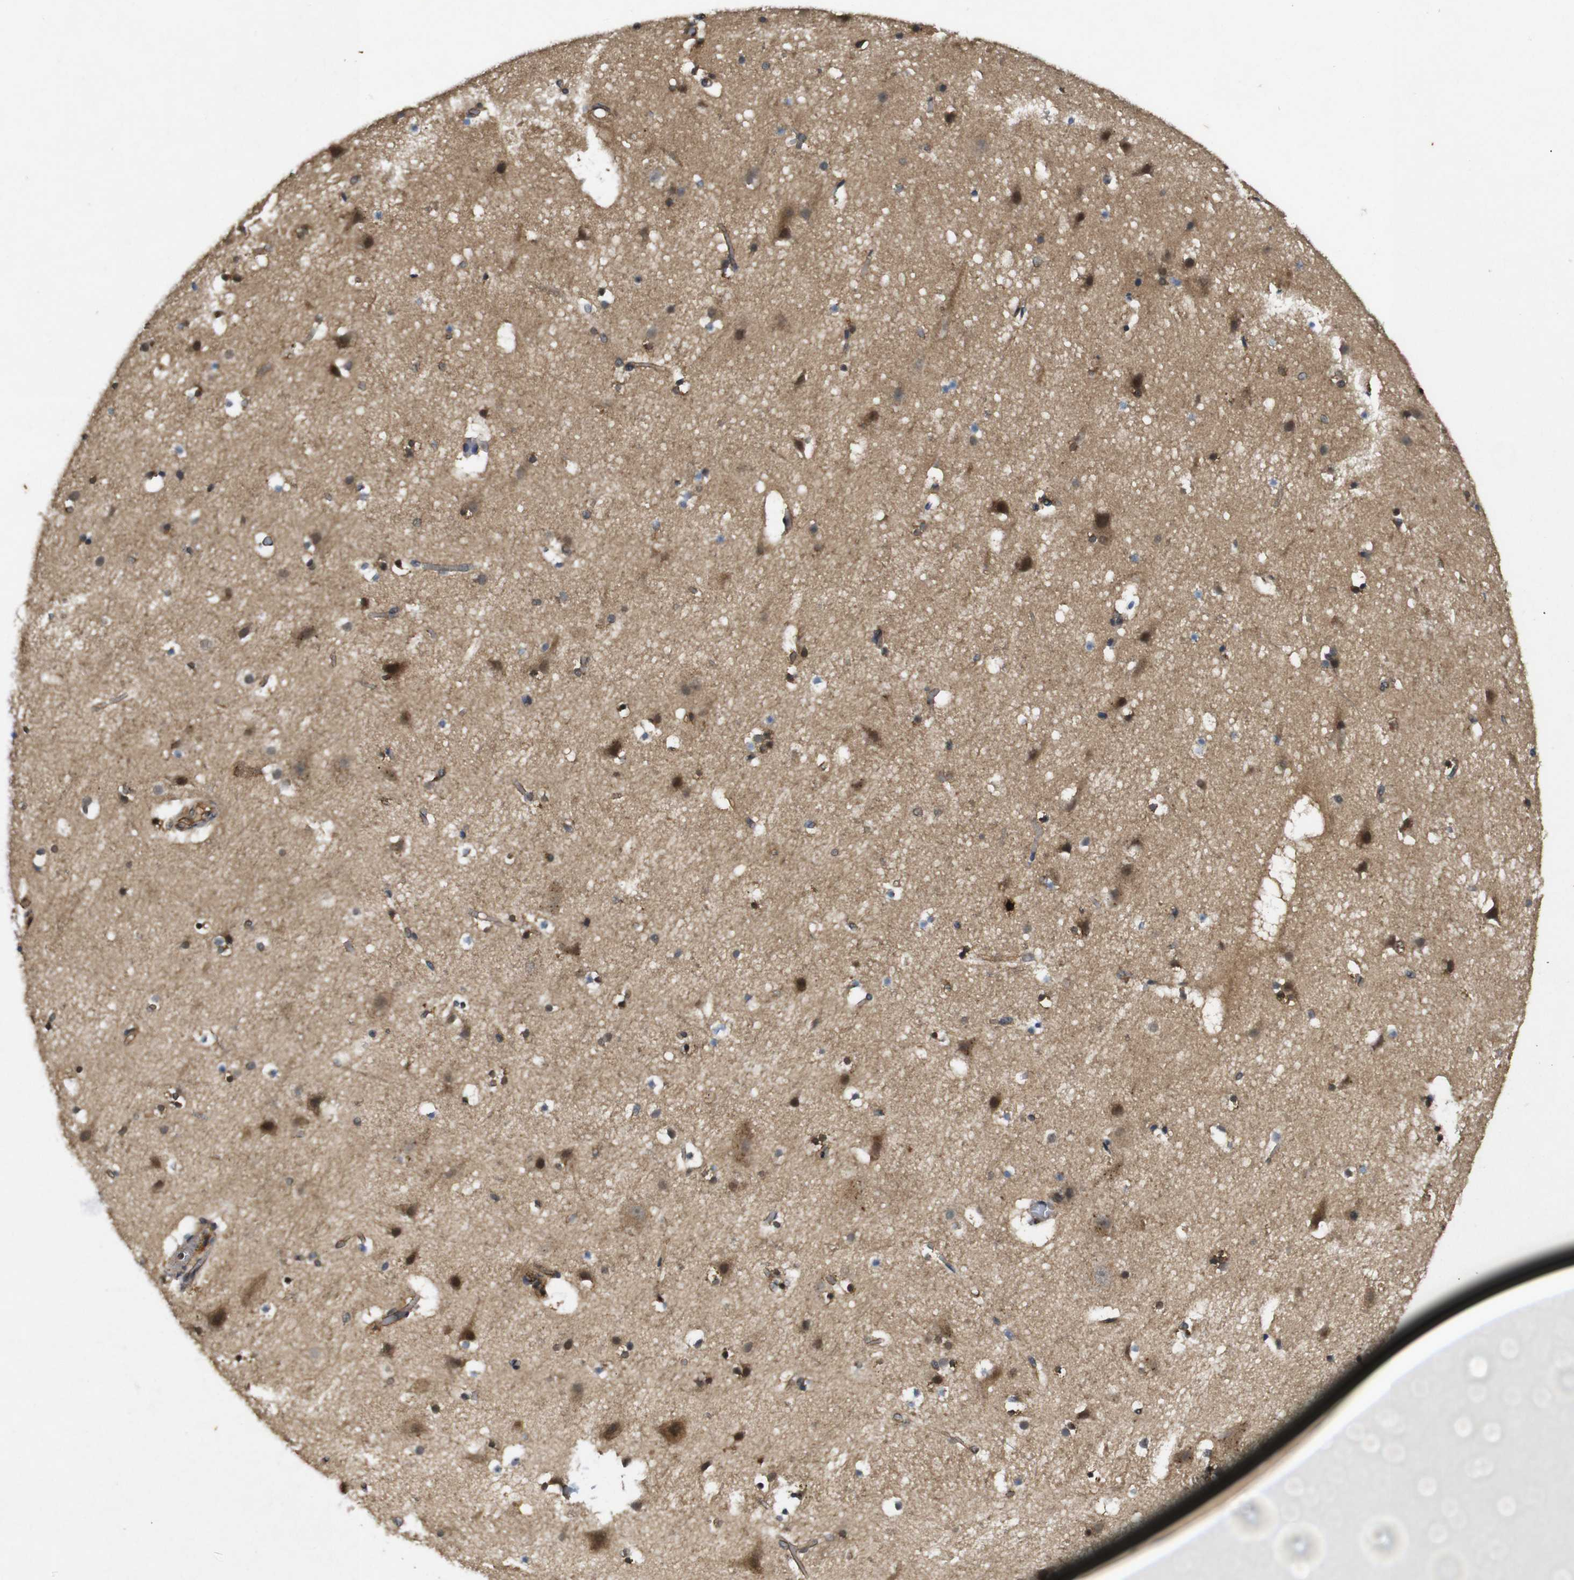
{"staining": {"intensity": "moderate", "quantity": "25%-75%", "location": "cytoplasmic/membranous"}, "tissue": "cerebral cortex", "cell_type": "Endothelial cells", "image_type": "normal", "snomed": [{"axis": "morphology", "description": "Normal tissue, NOS"}, {"axis": "topography", "description": "Cerebral cortex"}], "caption": "Protein staining of normal cerebral cortex exhibits moderate cytoplasmic/membranous staining in approximately 25%-75% of endothelial cells.", "gene": "RIPK1", "patient": {"sex": "male", "age": 45}}